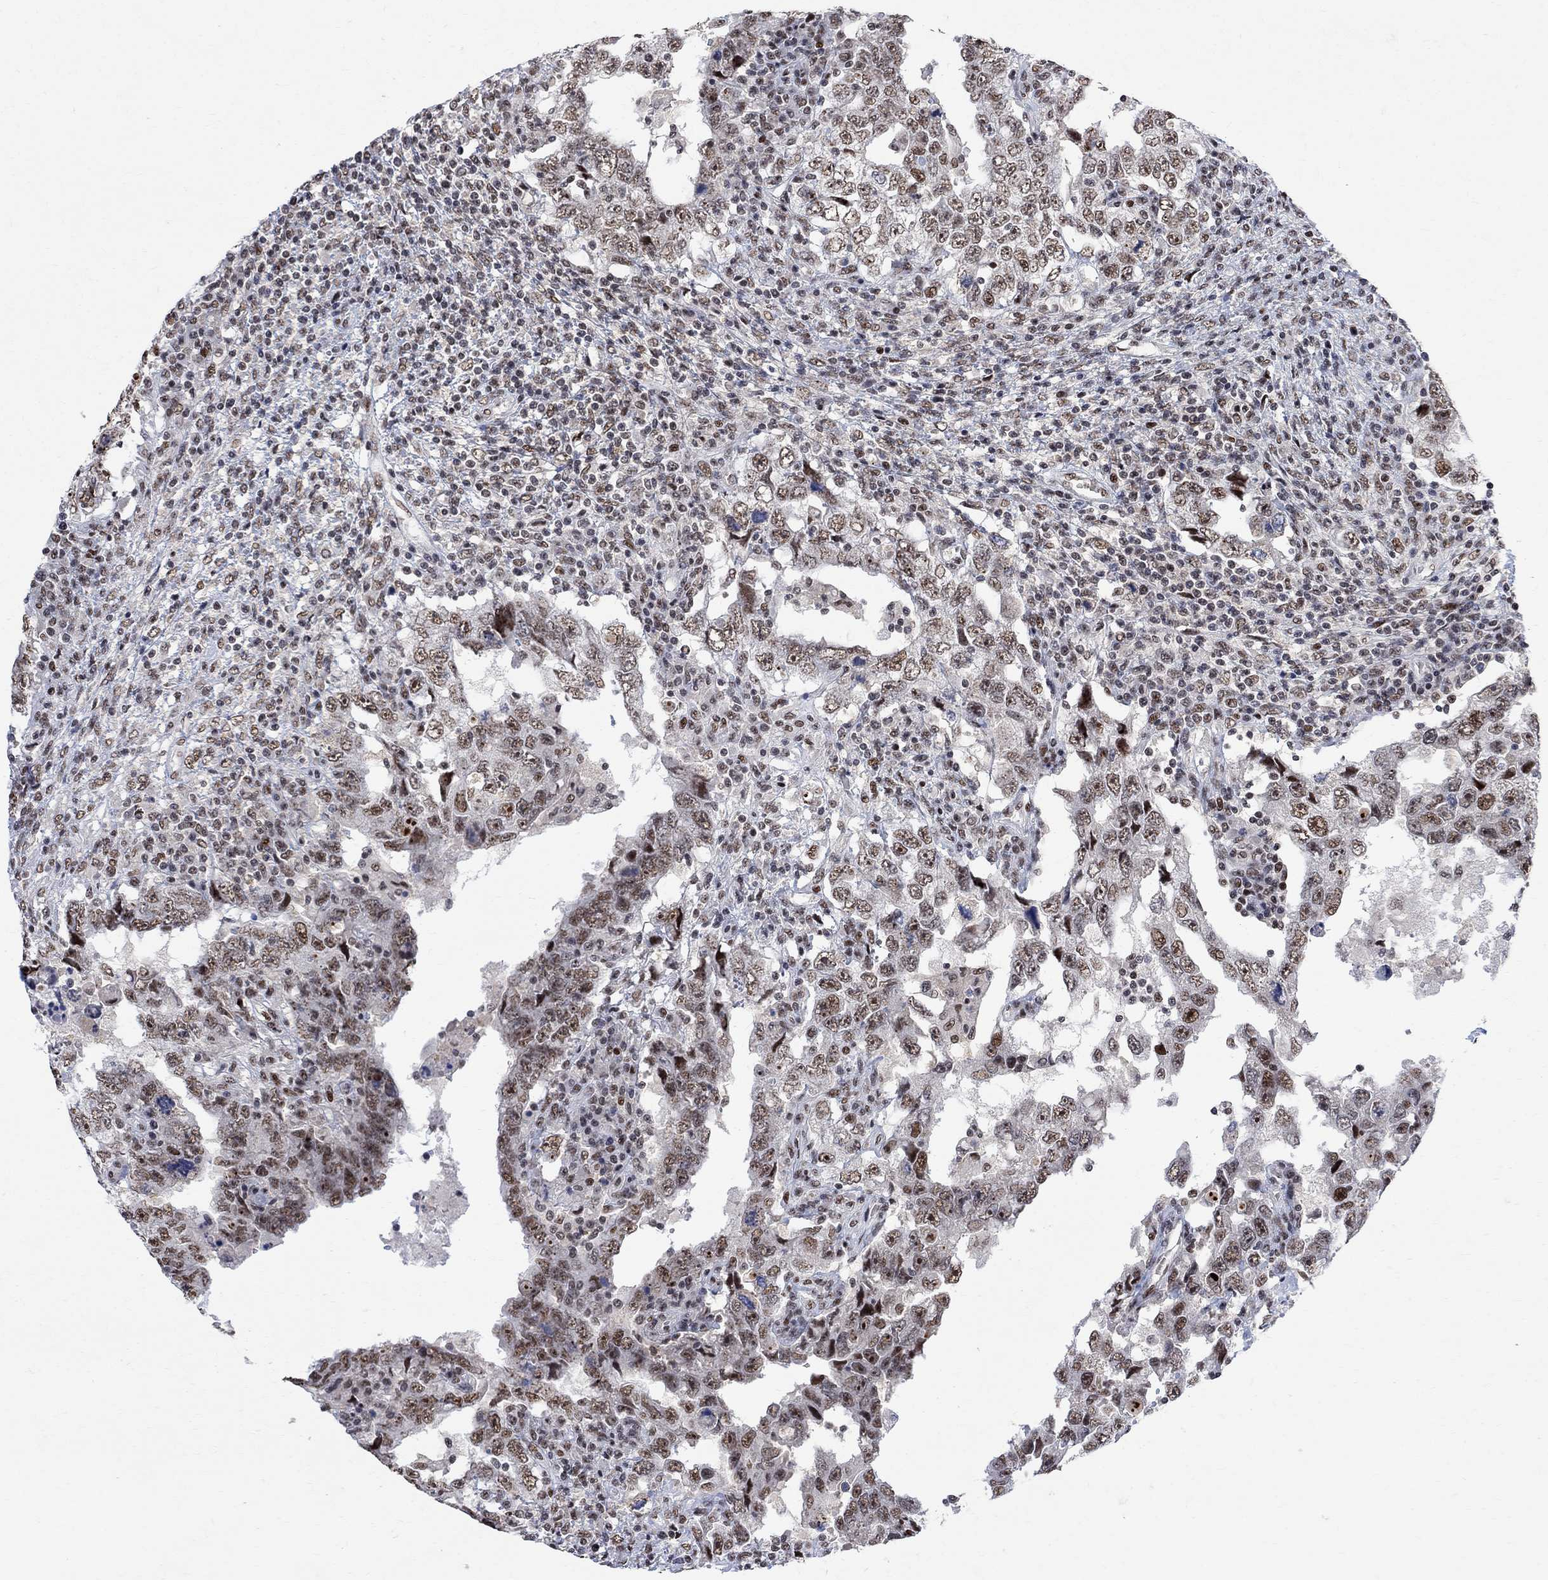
{"staining": {"intensity": "weak", "quantity": ">75%", "location": "nuclear"}, "tissue": "testis cancer", "cell_type": "Tumor cells", "image_type": "cancer", "snomed": [{"axis": "morphology", "description": "Carcinoma, Embryonal, NOS"}, {"axis": "topography", "description": "Testis"}], "caption": "Testis embryonal carcinoma stained for a protein exhibits weak nuclear positivity in tumor cells. (brown staining indicates protein expression, while blue staining denotes nuclei).", "gene": "E4F1", "patient": {"sex": "male", "age": 26}}